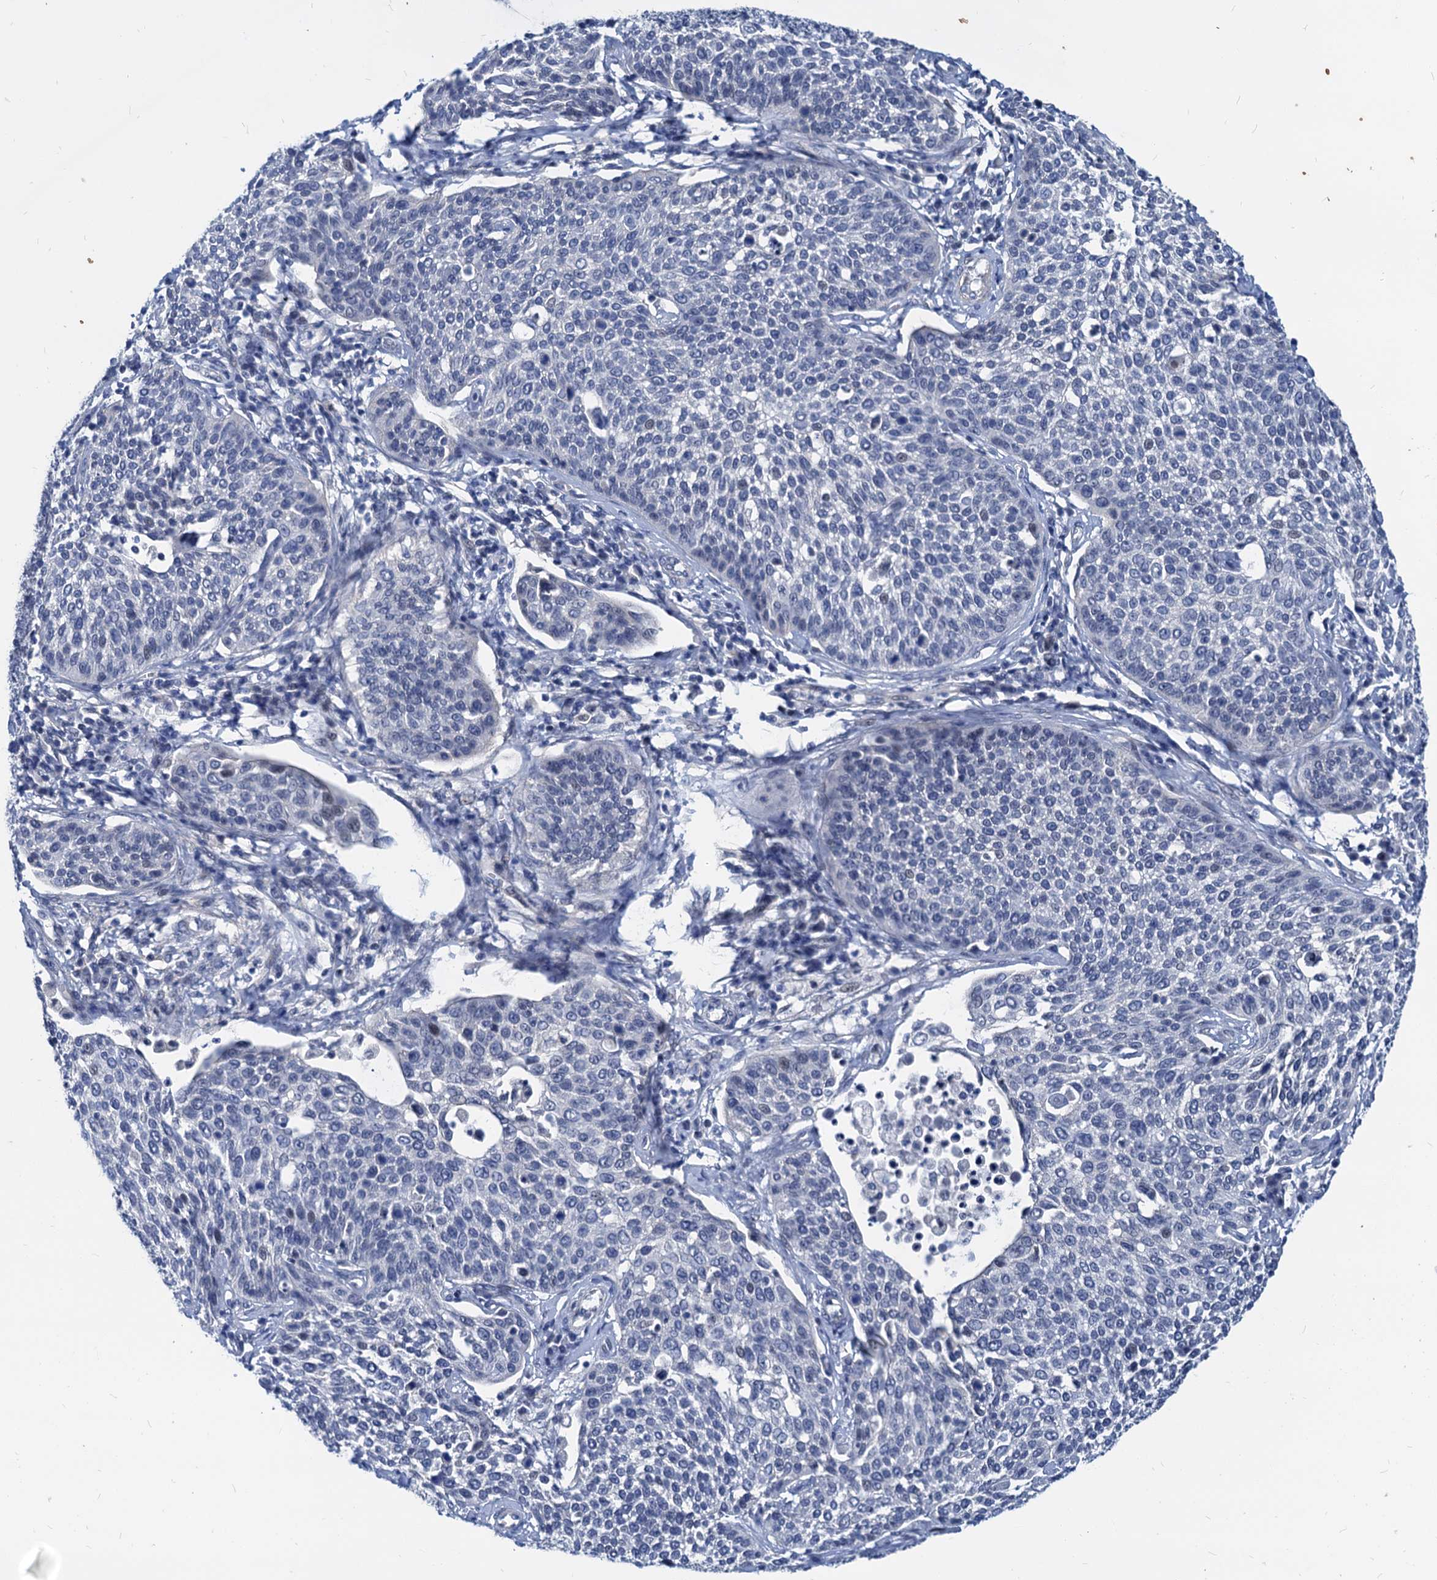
{"staining": {"intensity": "negative", "quantity": "none", "location": "none"}, "tissue": "cervical cancer", "cell_type": "Tumor cells", "image_type": "cancer", "snomed": [{"axis": "morphology", "description": "Squamous cell carcinoma, NOS"}, {"axis": "topography", "description": "Cervix"}], "caption": "This histopathology image is of cervical cancer (squamous cell carcinoma) stained with IHC to label a protein in brown with the nuclei are counter-stained blue. There is no staining in tumor cells.", "gene": "HSF2", "patient": {"sex": "female", "age": 34}}